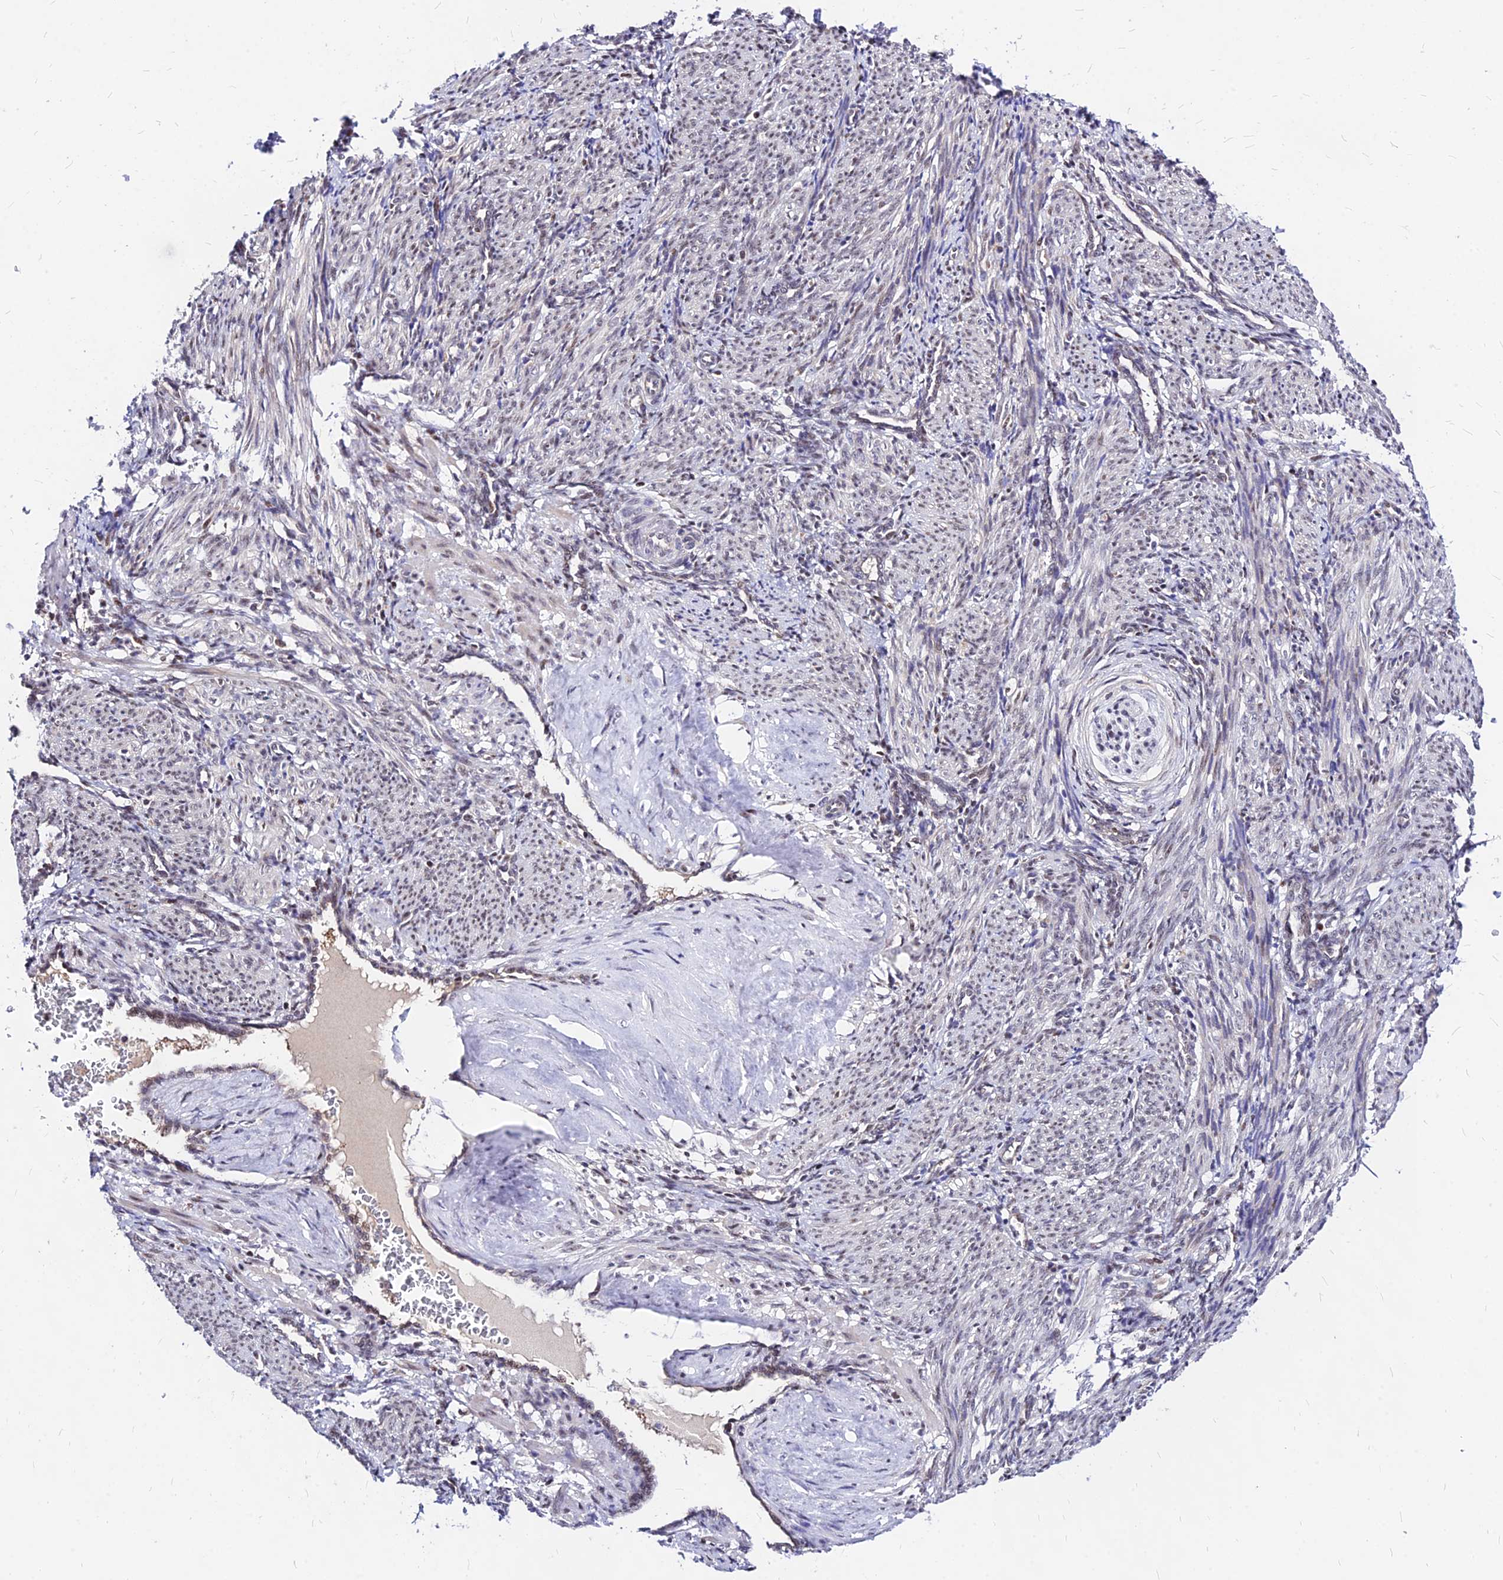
{"staining": {"intensity": "moderate", "quantity": "<25%", "location": "nuclear"}, "tissue": "smooth muscle", "cell_type": "Smooth muscle cells", "image_type": "normal", "snomed": [{"axis": "morphology", "description": "Normal tissue, NOS"}, {"axis": "topography", "description": "Endometrium"}], "caption": "Moderate nuclear positivity is present in approximately <25% of smooth muscle cells in benign smooth muscle.", "gene": "DDX55", "patient": {"sex": "female", "age": 33}}